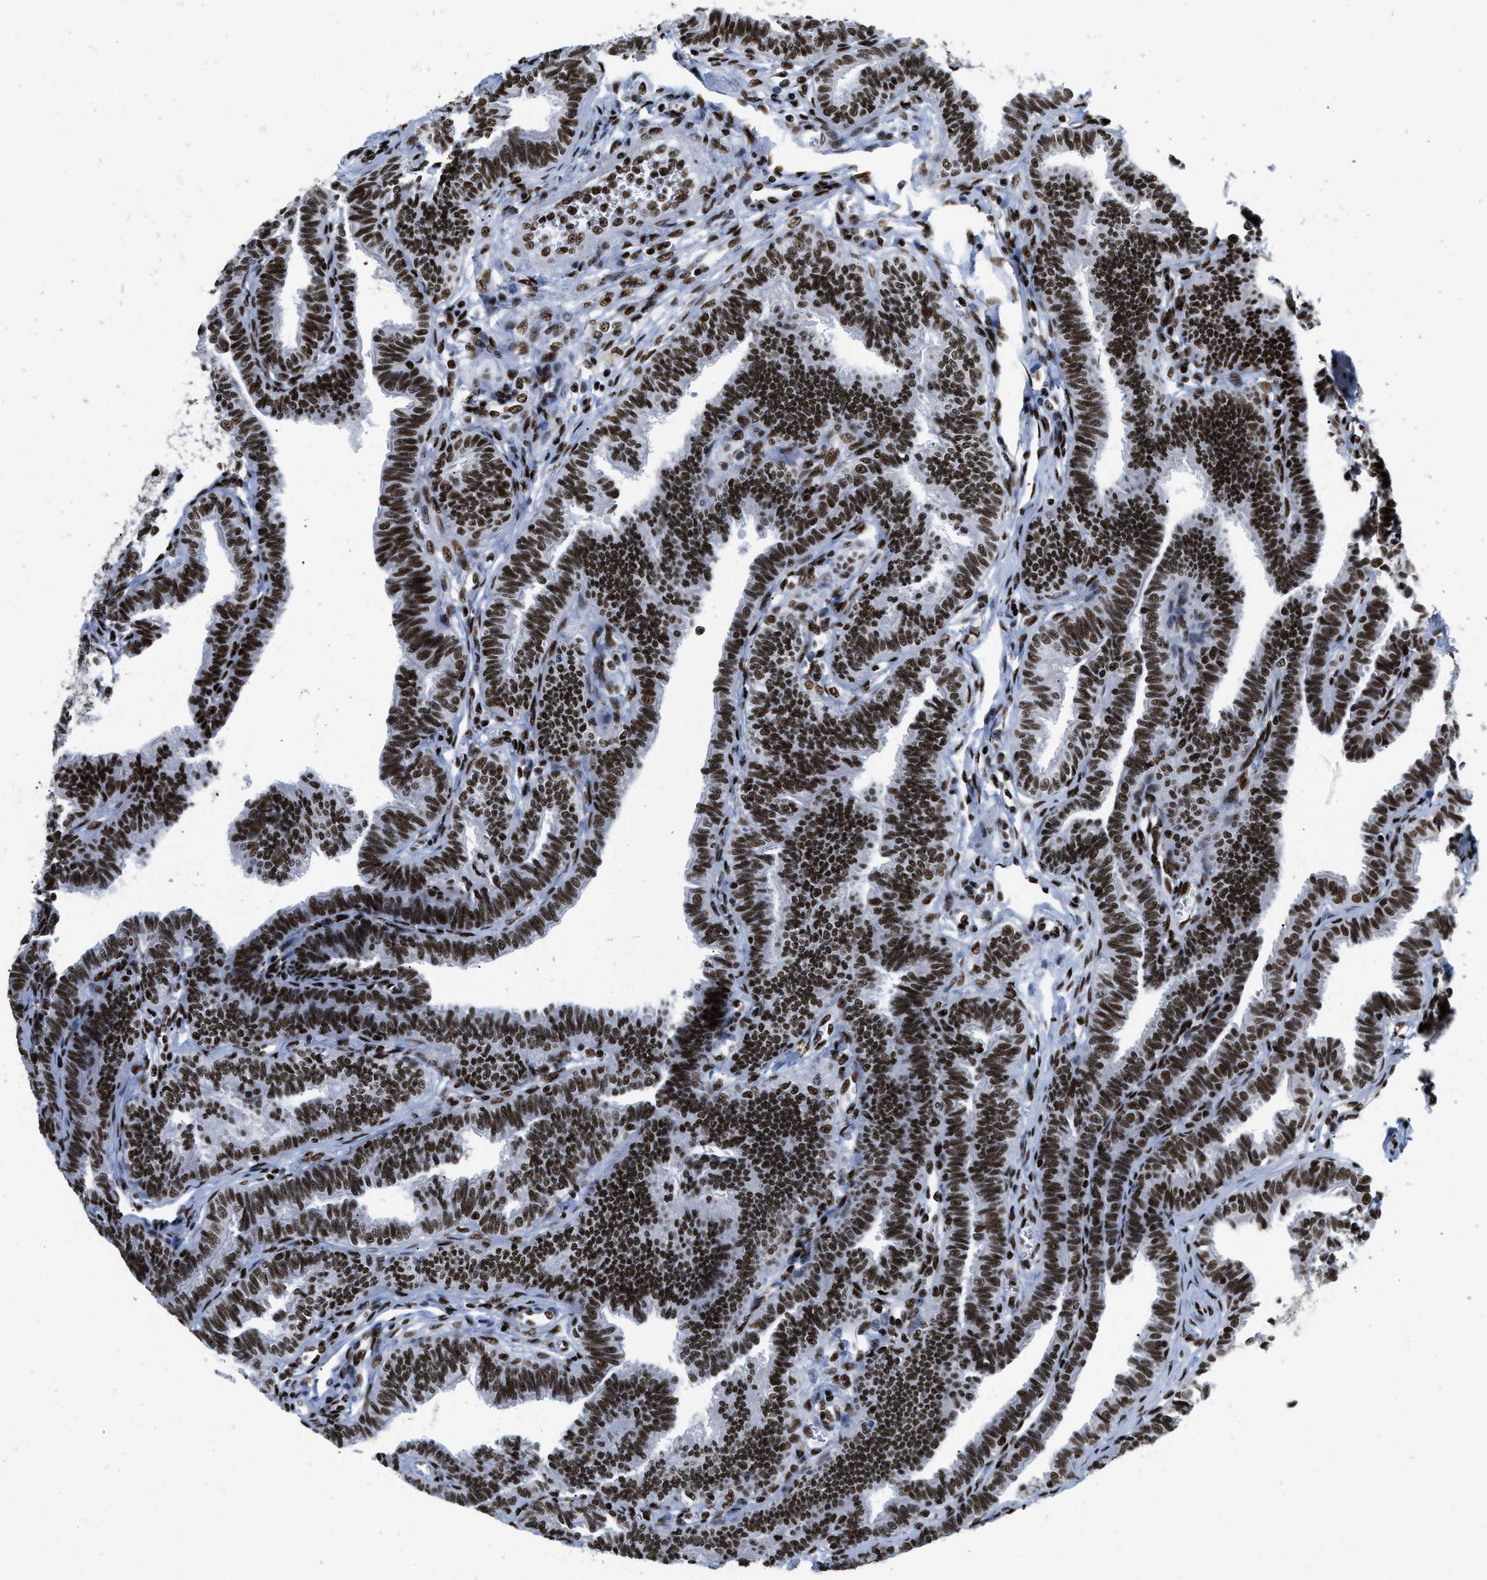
{"staining": {"intensity": "strong", "quantity": ">75%", "location": "nuclear"}, "tissue": "fallopian tube", "cell_type": "Glandular cells", "image_type": "normal", "snomed": [{"axis": "morphology", "description": "Normal tissue, NOS"}, {"axis": "topography", "description": "Fallopian tube"}, {"axis": "topography", "description": "Ovary"}], "caption": "A high-resolution image shows immunohistochemistry (IHC) staining of benign fallopian tube, which reveals strong nuclear positivity in about >75% of glandular cells. The staining was performed using DAB (3,3'-diaminobenzidine) to visualize the protein expression in brown, while the nuclei were stained in blue with hematoxylin (Magnification: 20x).", "gene": "CREB1", "patient": {"sex": "female", "age": 23}}